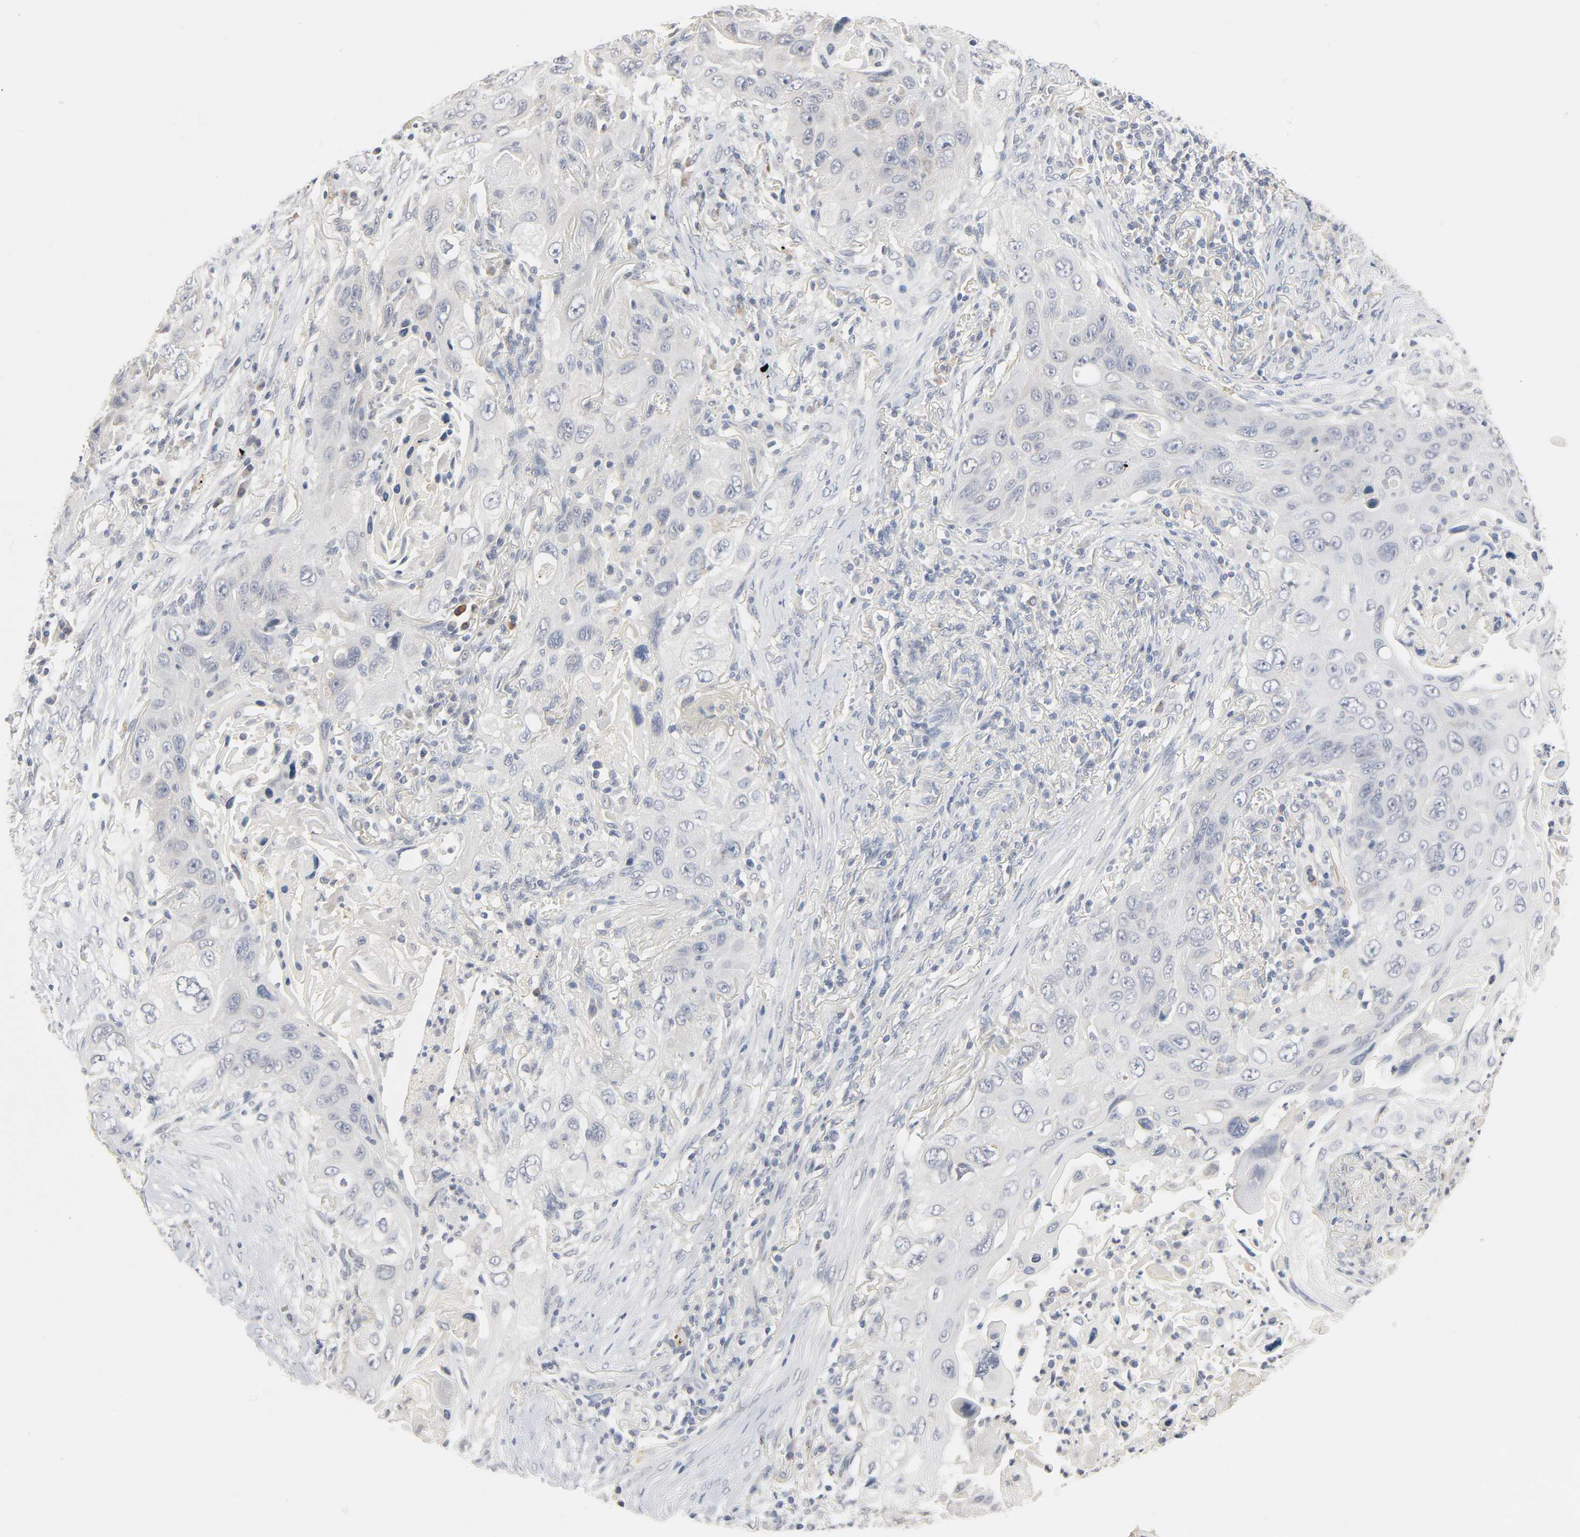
{"staining": {"intensity": "negative", "quantity": "none", "location": "none"}, "tissue": "lung cancer", "cell_type": "Tumor cells", "image_type": "cancer", "snomed": [{"axis": "morphology", "description": "Squamous cell carcinoma, NOS"}, {"axis": "topography", "description": "Lung"}], "caption": "Histopathology image shows no protein expression in tumor cells of lung squamous cell carcinoma tissue.", "gene": "CLEC4E", "patient": {"sex": "female", "age": 67}}